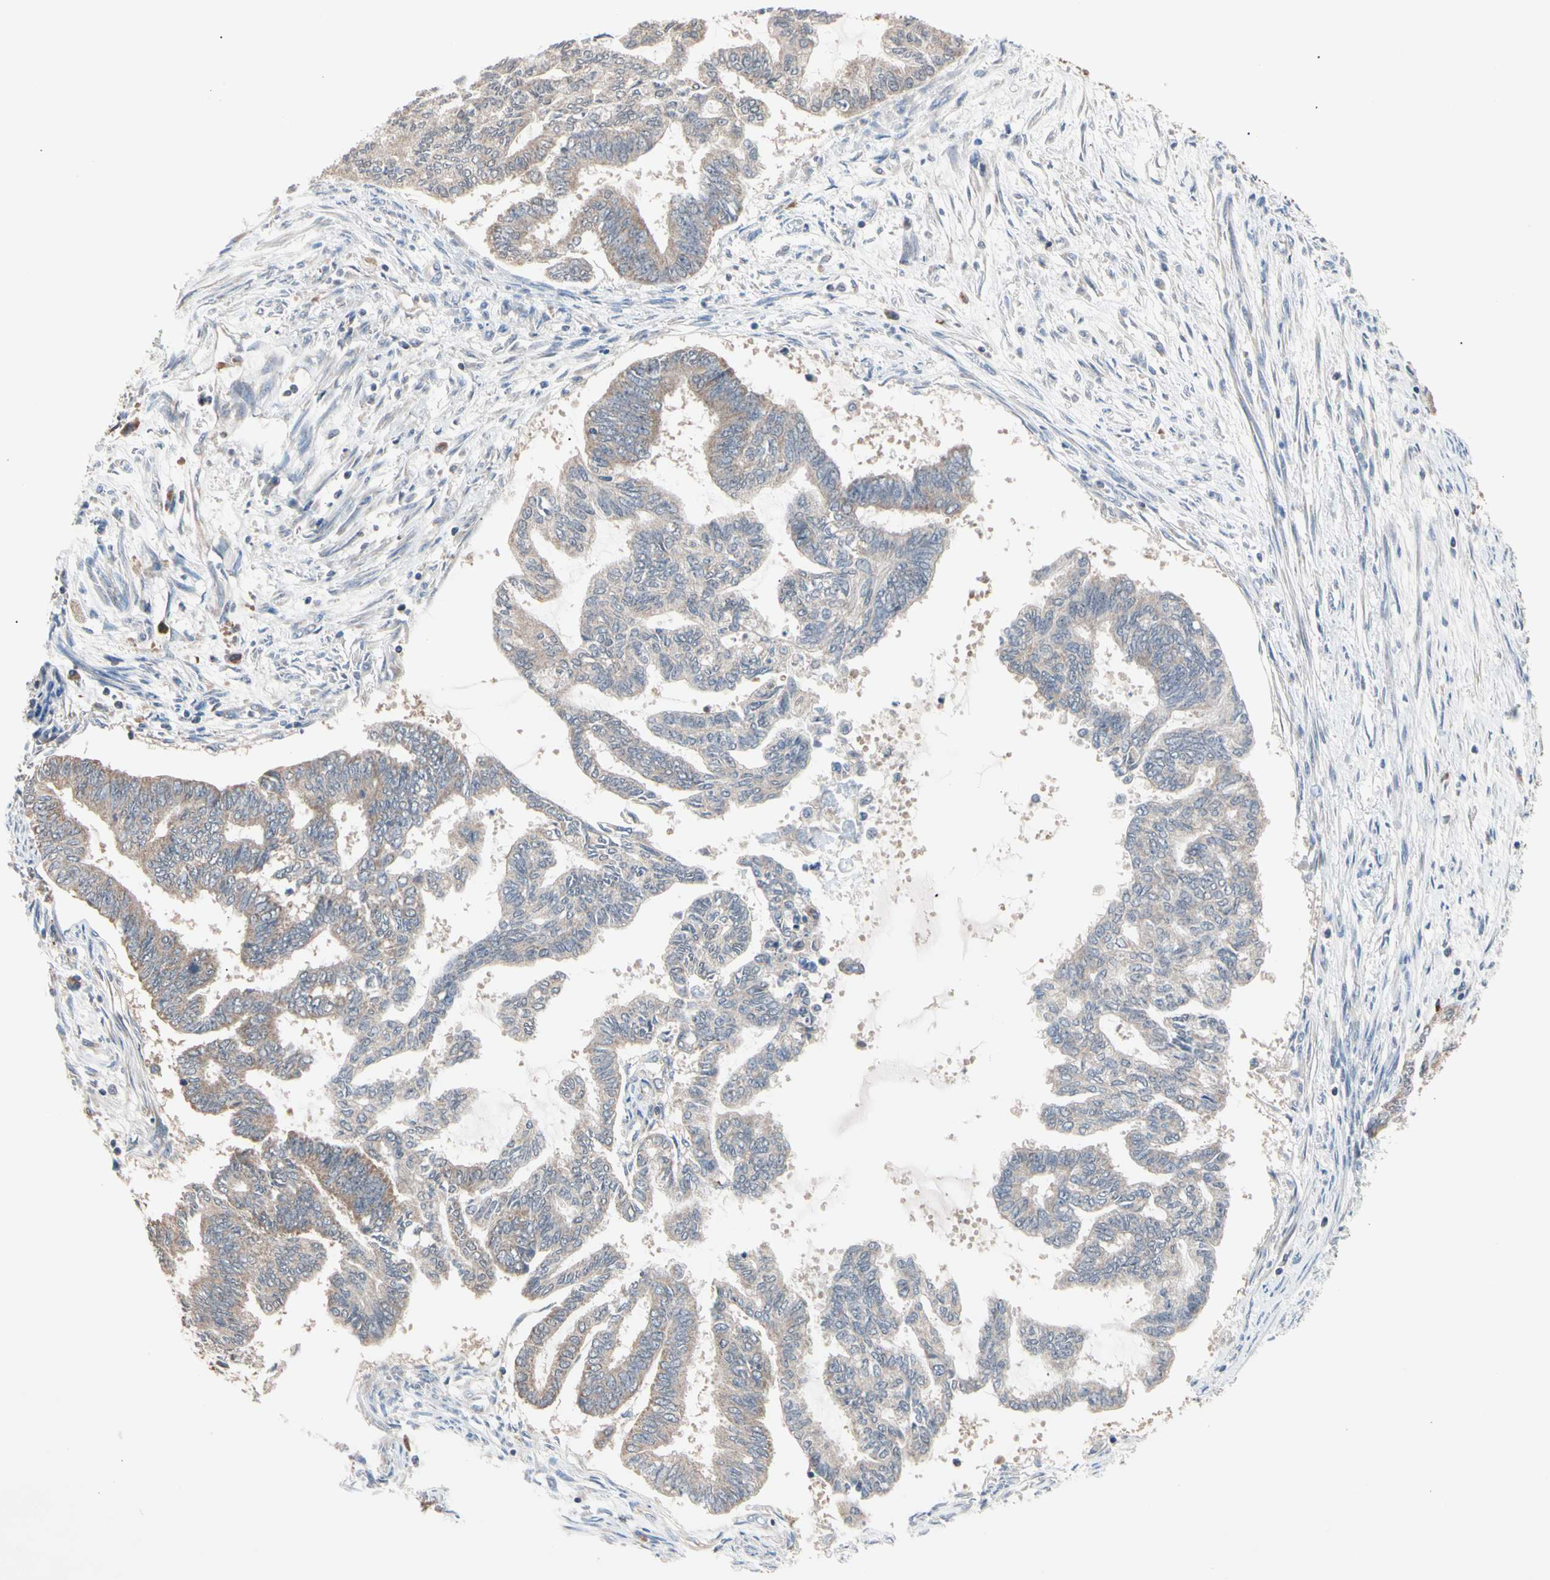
{"staining": {"intensity": "weak", "quantity": "25%-75%", "location": "cytoplasmic/membranous"}, "tissue": "endometrial cancer", "cell_type": "Tumor cells", "image_type": "cancer", "snomed": [{"axis": "morphology", "description": "Adenocarcinoma, NOS"}, {"axis": "topography", "description": "Endometrium"}], "caption": "About 25%-75% of tumor cells in human endometrial cancer display weak cytoplasmic/membranous protein expression as visualized by brown immunohistochemical staining.", "gene": "MTHFS", "patient": {"sex": "female", "age": 86}}